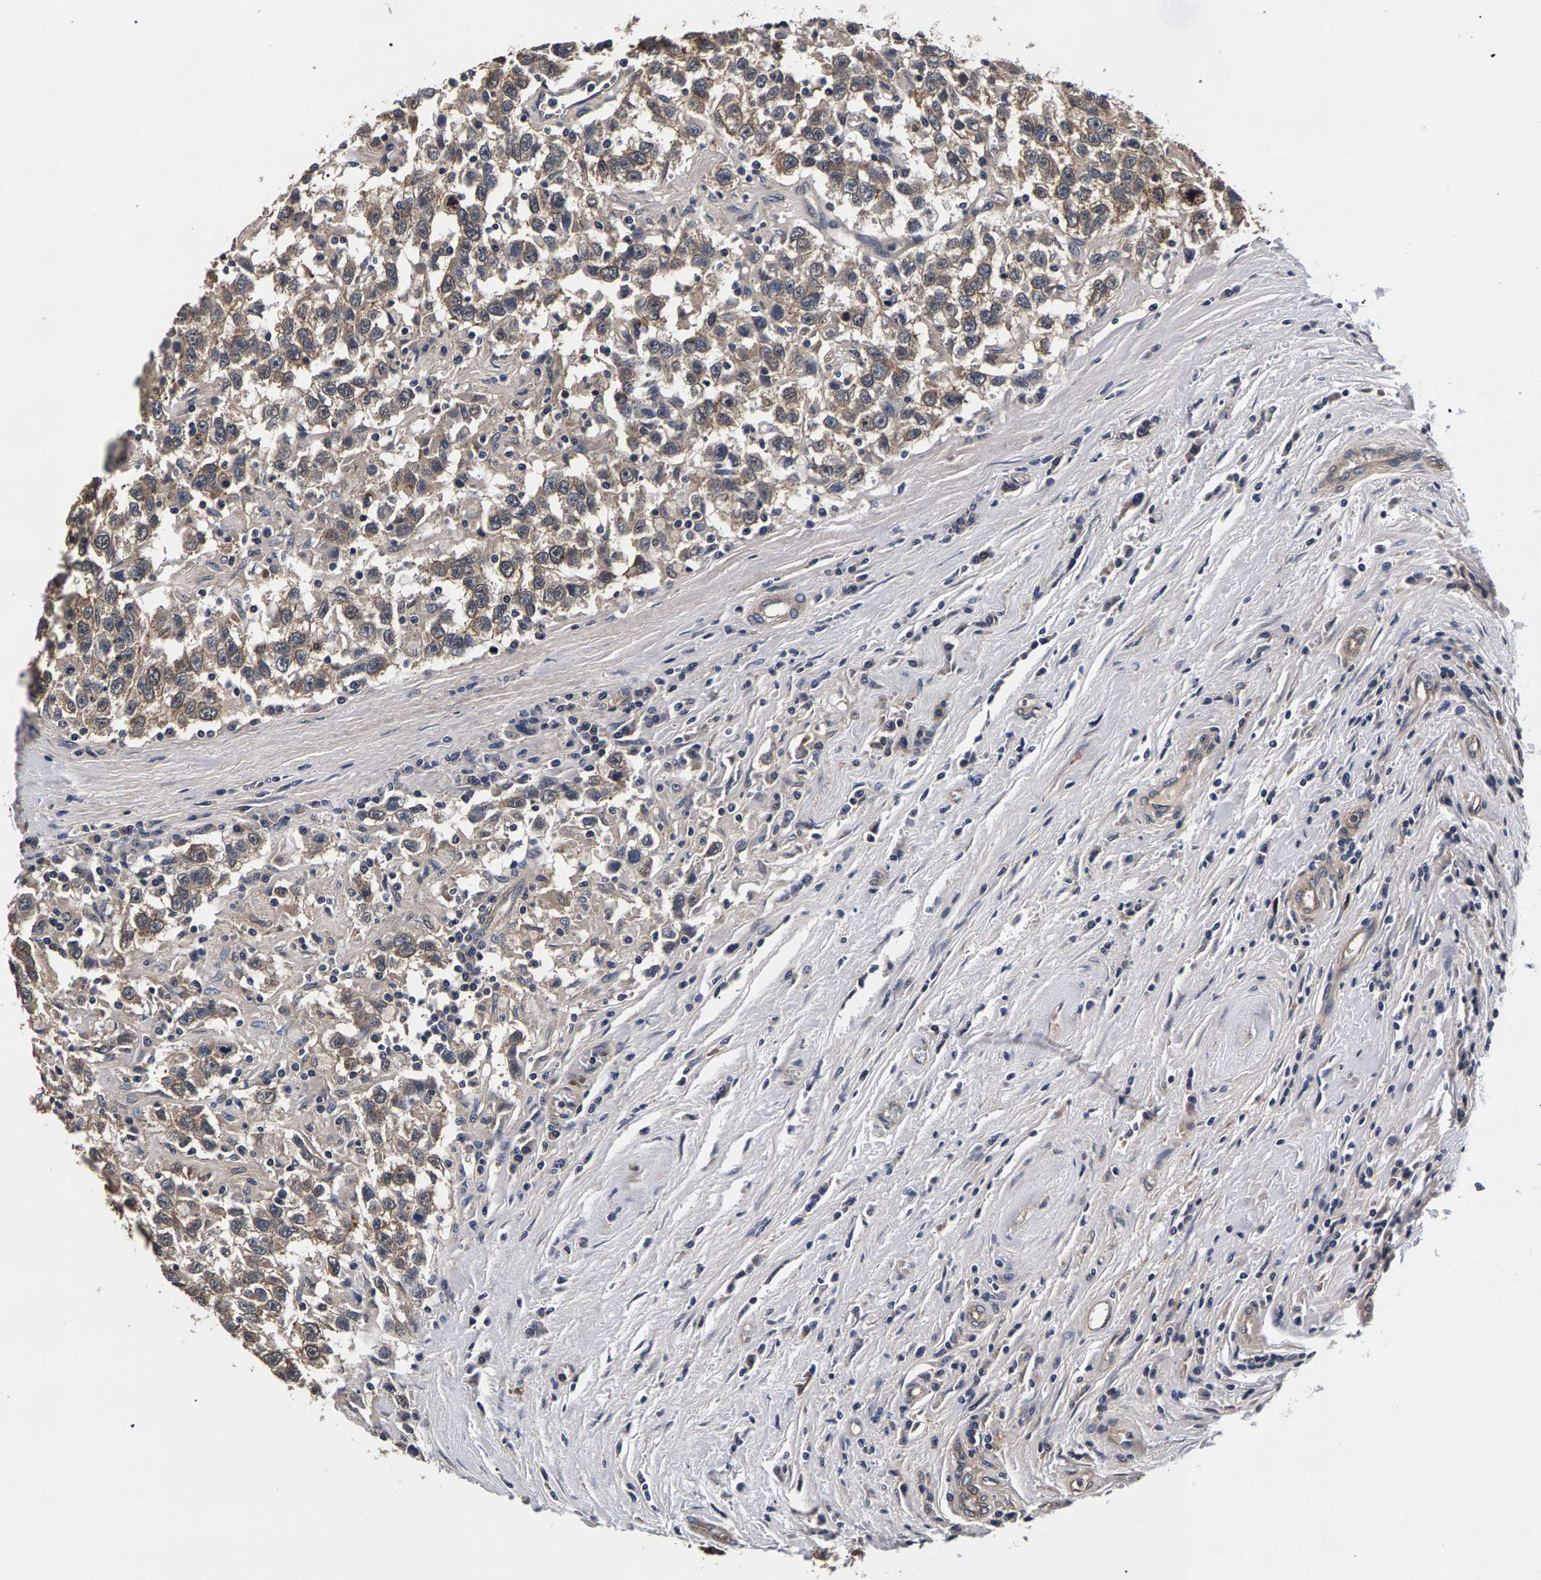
{"staining": {"intensity": "moderate", "quantity": ">75%", "location": "cytoplasmic/membranous"}, "tissue": "testis cancer", "cell_type": "Tumor cells", "image_type": "cancer", "snomed": [{"axis": "morphology", "description": "Seminoma, NOS"}, {"axis": "topography", "description": "Testis"}], "caption": "Human testis seminoma stained with a protein marker reveals moderate staining in tumor cells.", "gene": "MARCHF7", "patient": {"sex": "male", "age": 41}}